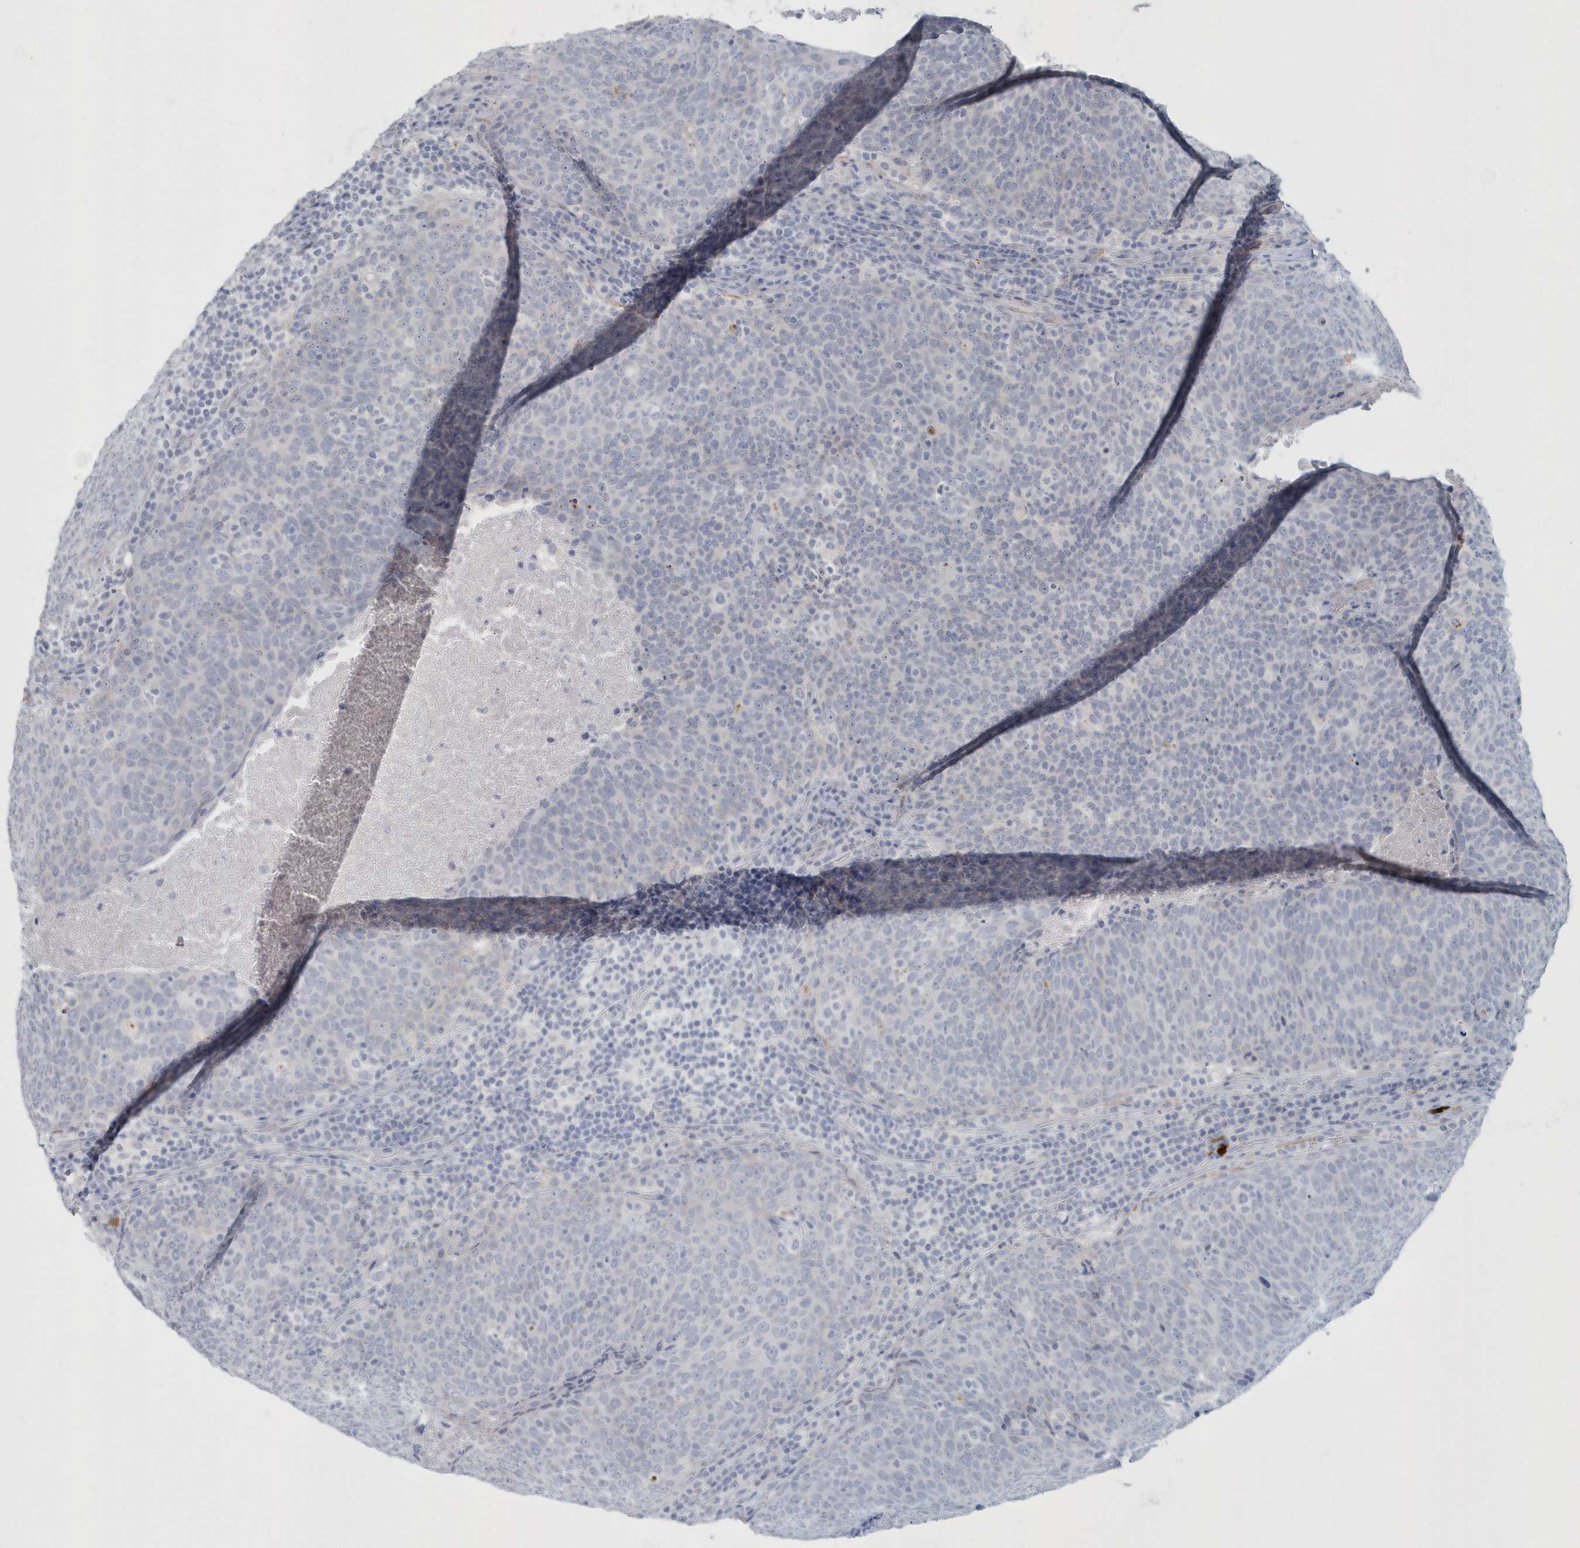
{"staining": {"intensity": "negative", "quantity": "none", "location": "none"}, "tissue": "head and neck cancer", "cell_type": "Tumor cells", "image_type": "cancer", "snomed": [{"axis": "morphology", "description": "Squamous cell carcinoma, NOS"}, {"axis": "morphology", "description": "Squamous cell carcinoma, metastatic, NOS"}, {"axis": "topography", "description": "Lymph node"}, {"axis": "topography", "description": "Head-Neck"}], "caption": "Immunohistochemistry photomicrograph of neoplastic tissue: head and neck cancer (squamous cell carcinoma) stained with DAB (3,3'-diaminobenzidine) reveals no significant protein positivity in tumor cells.", "gene": "MYOT", "patient": {"sex": "male", "age": 62}}